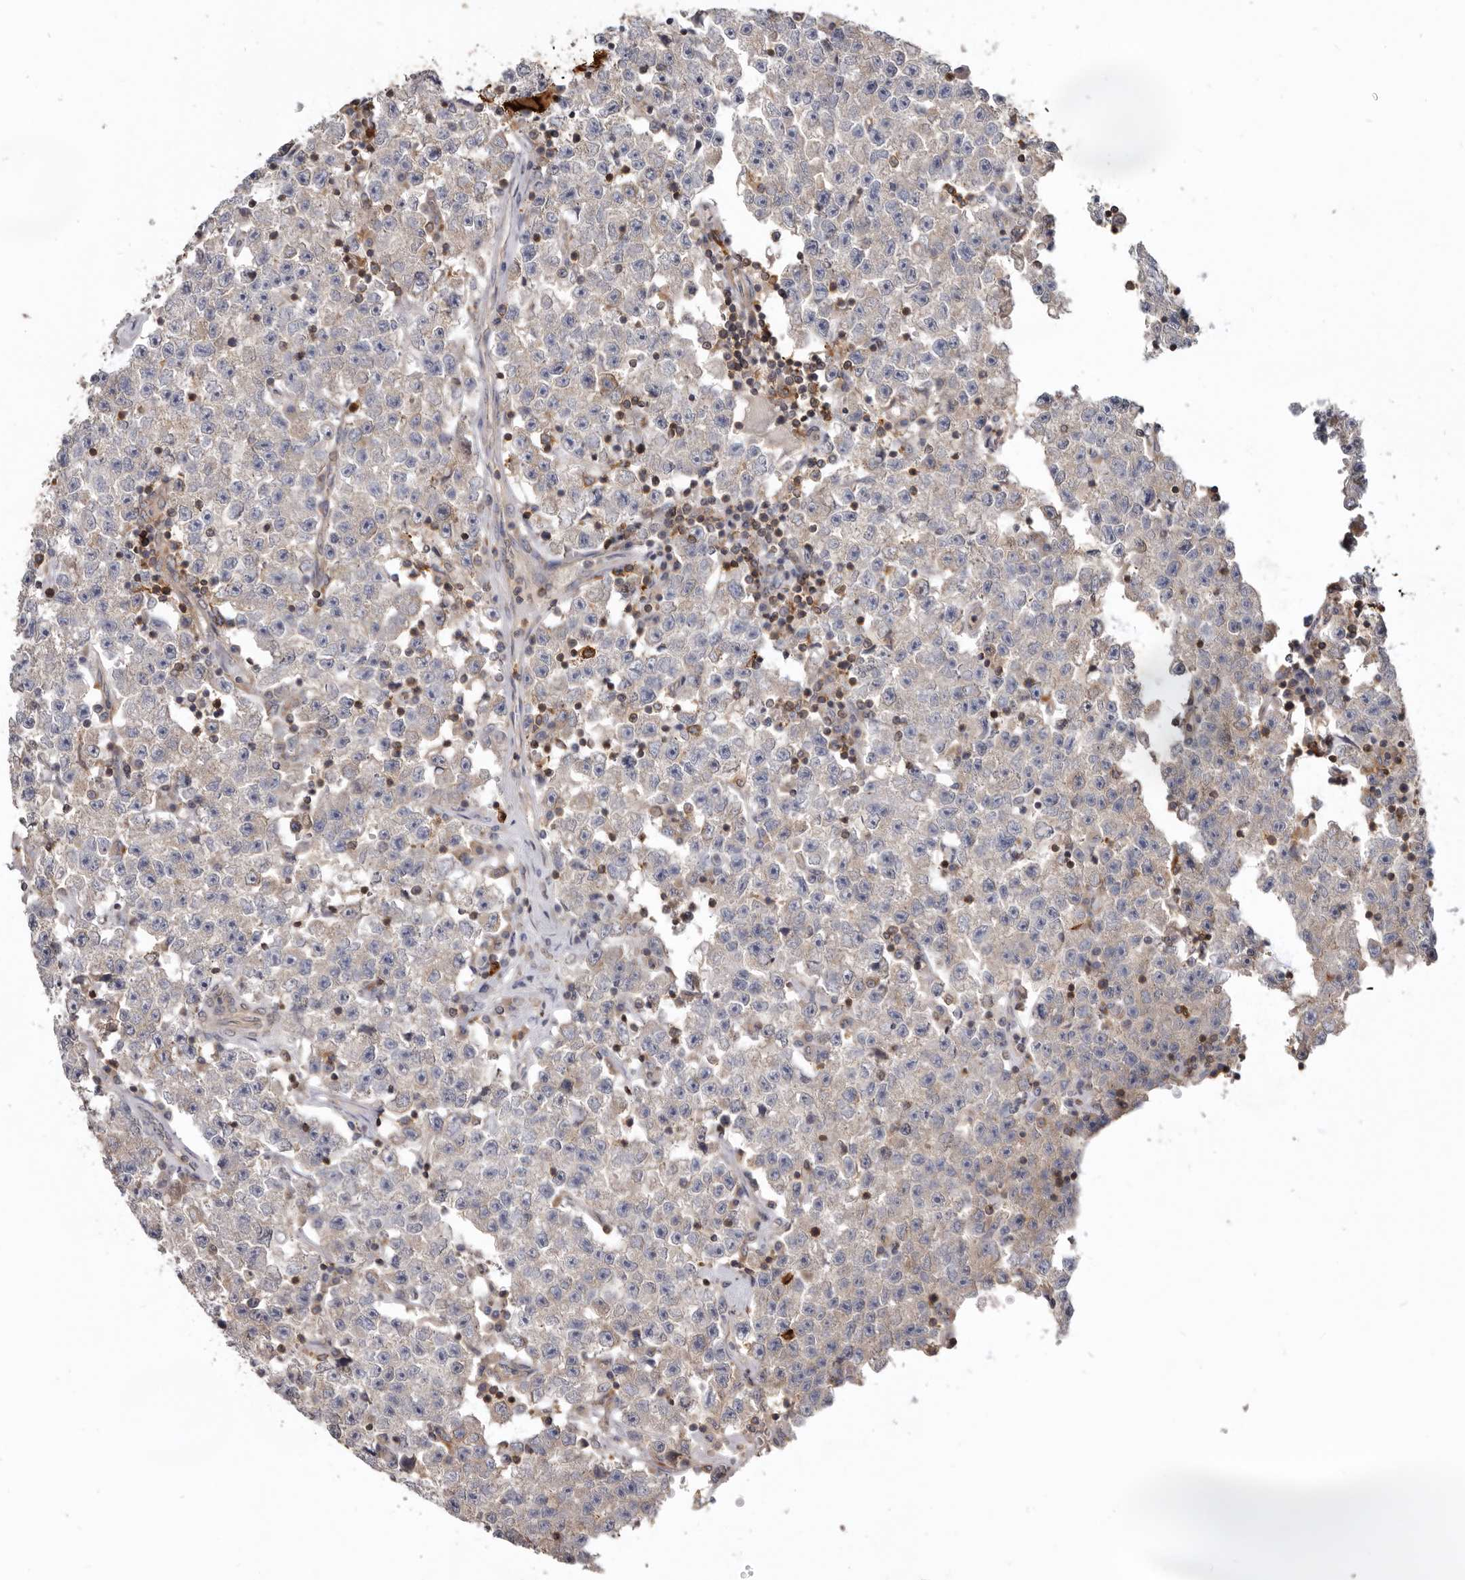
{"staining": {"intensity": "weak", "quantity": "<25%", "location": "cytoplasmic/membranous"}, "tissue": "testis cancer", "cell_type": "Tumor cells", "image_type": "cancer", "snomed": [{"axis": "morphology", "description": "Seminoma, NOS"}, {"axis": "topography", "description": "Testis"}], "caption": "Testis cancer (seminoma) was stained to show a protein in brown. There is no significant positivity in tumor cells.", "gene": "CBL", "patient": {"sex": "male", "age": 22}}